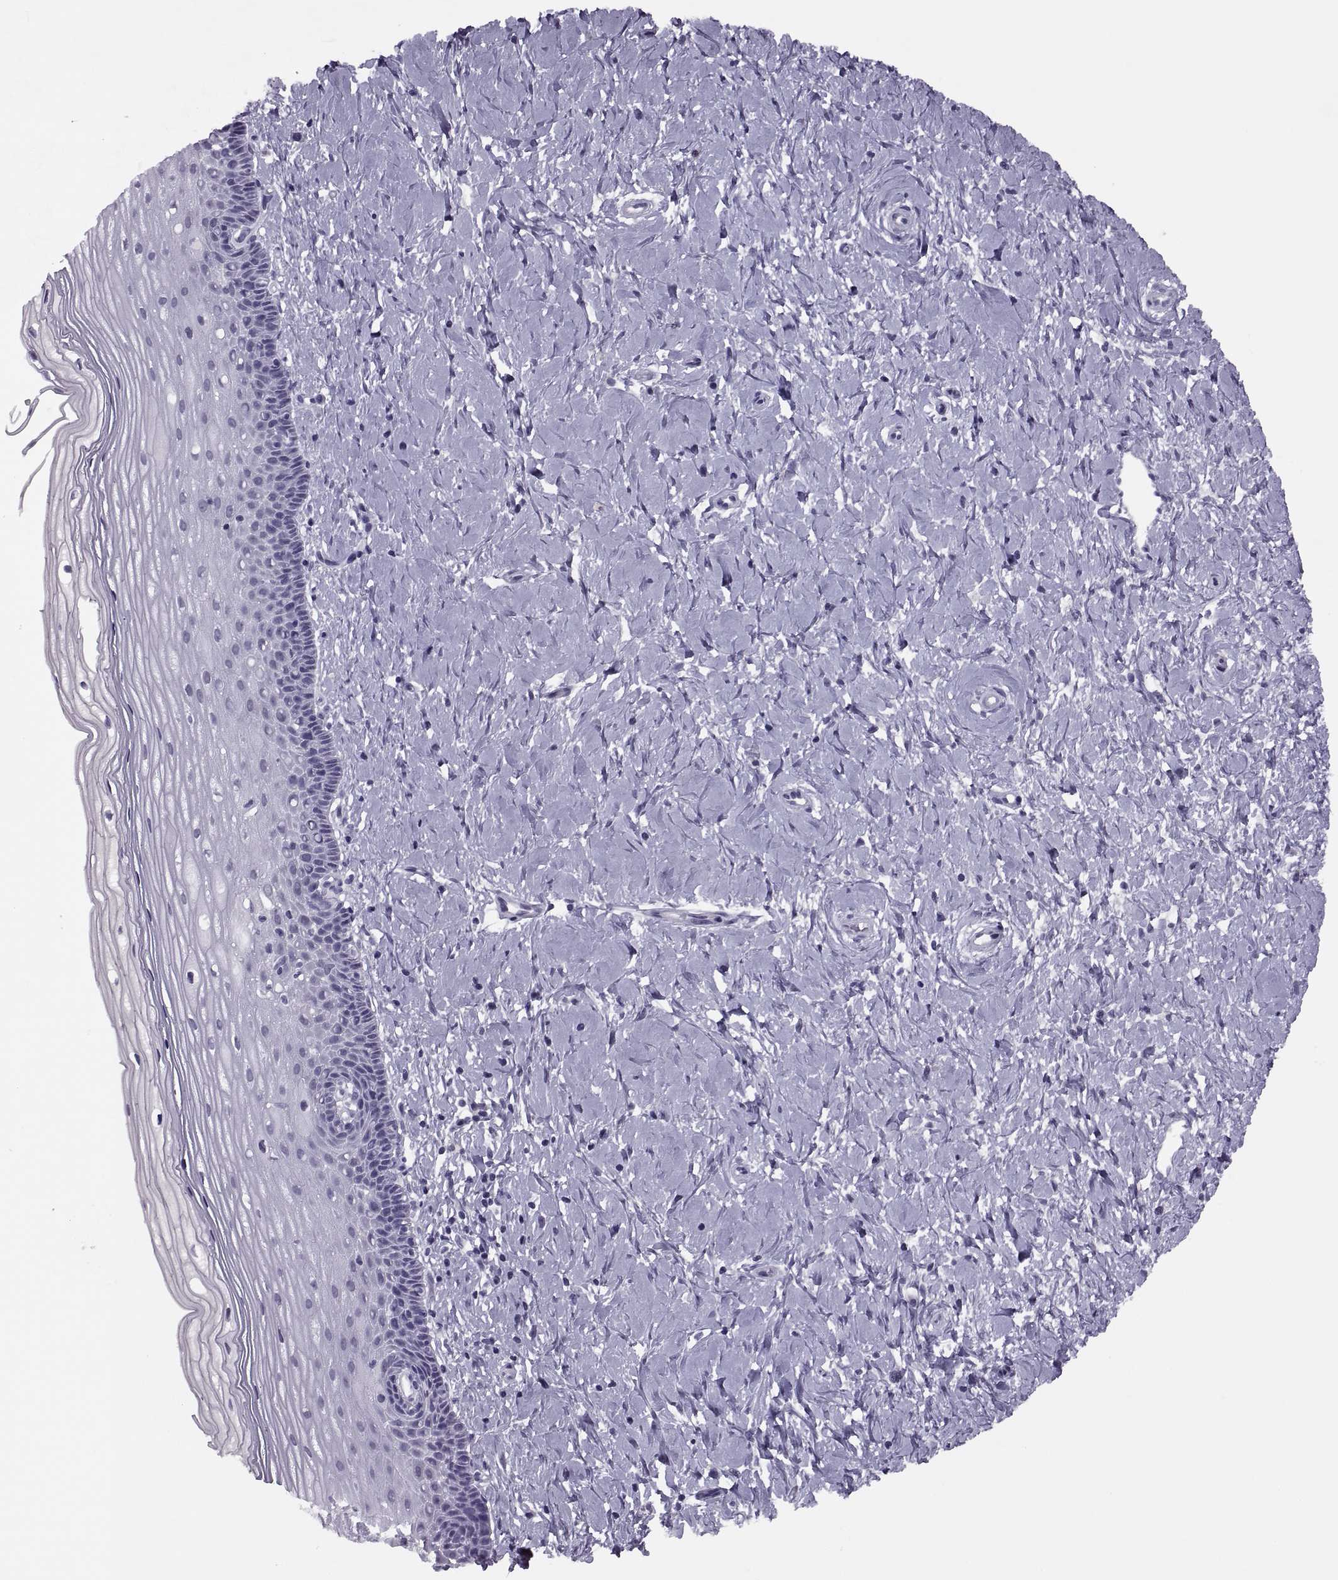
{"staining": {"intensity": "negative", "quantity": "none", "location": "none"}, "tissue": "cervix", "cell_type": "Glandular cells", "image_type": "normal", "snomed": [{"axis": "morphology", "description": "Normal tissue, NOS"}, {"axis": "topography", "description": "Cervix"}], "caption": "An immunohistochemistry micrograph of normal cervix is shown. There is no staining in glandular cells of cervix. (Brightfield microscopy of DAB IHC at high magnification).", "gene": "SYNGR4", "patient": {"sex": "female", "age": 37}}